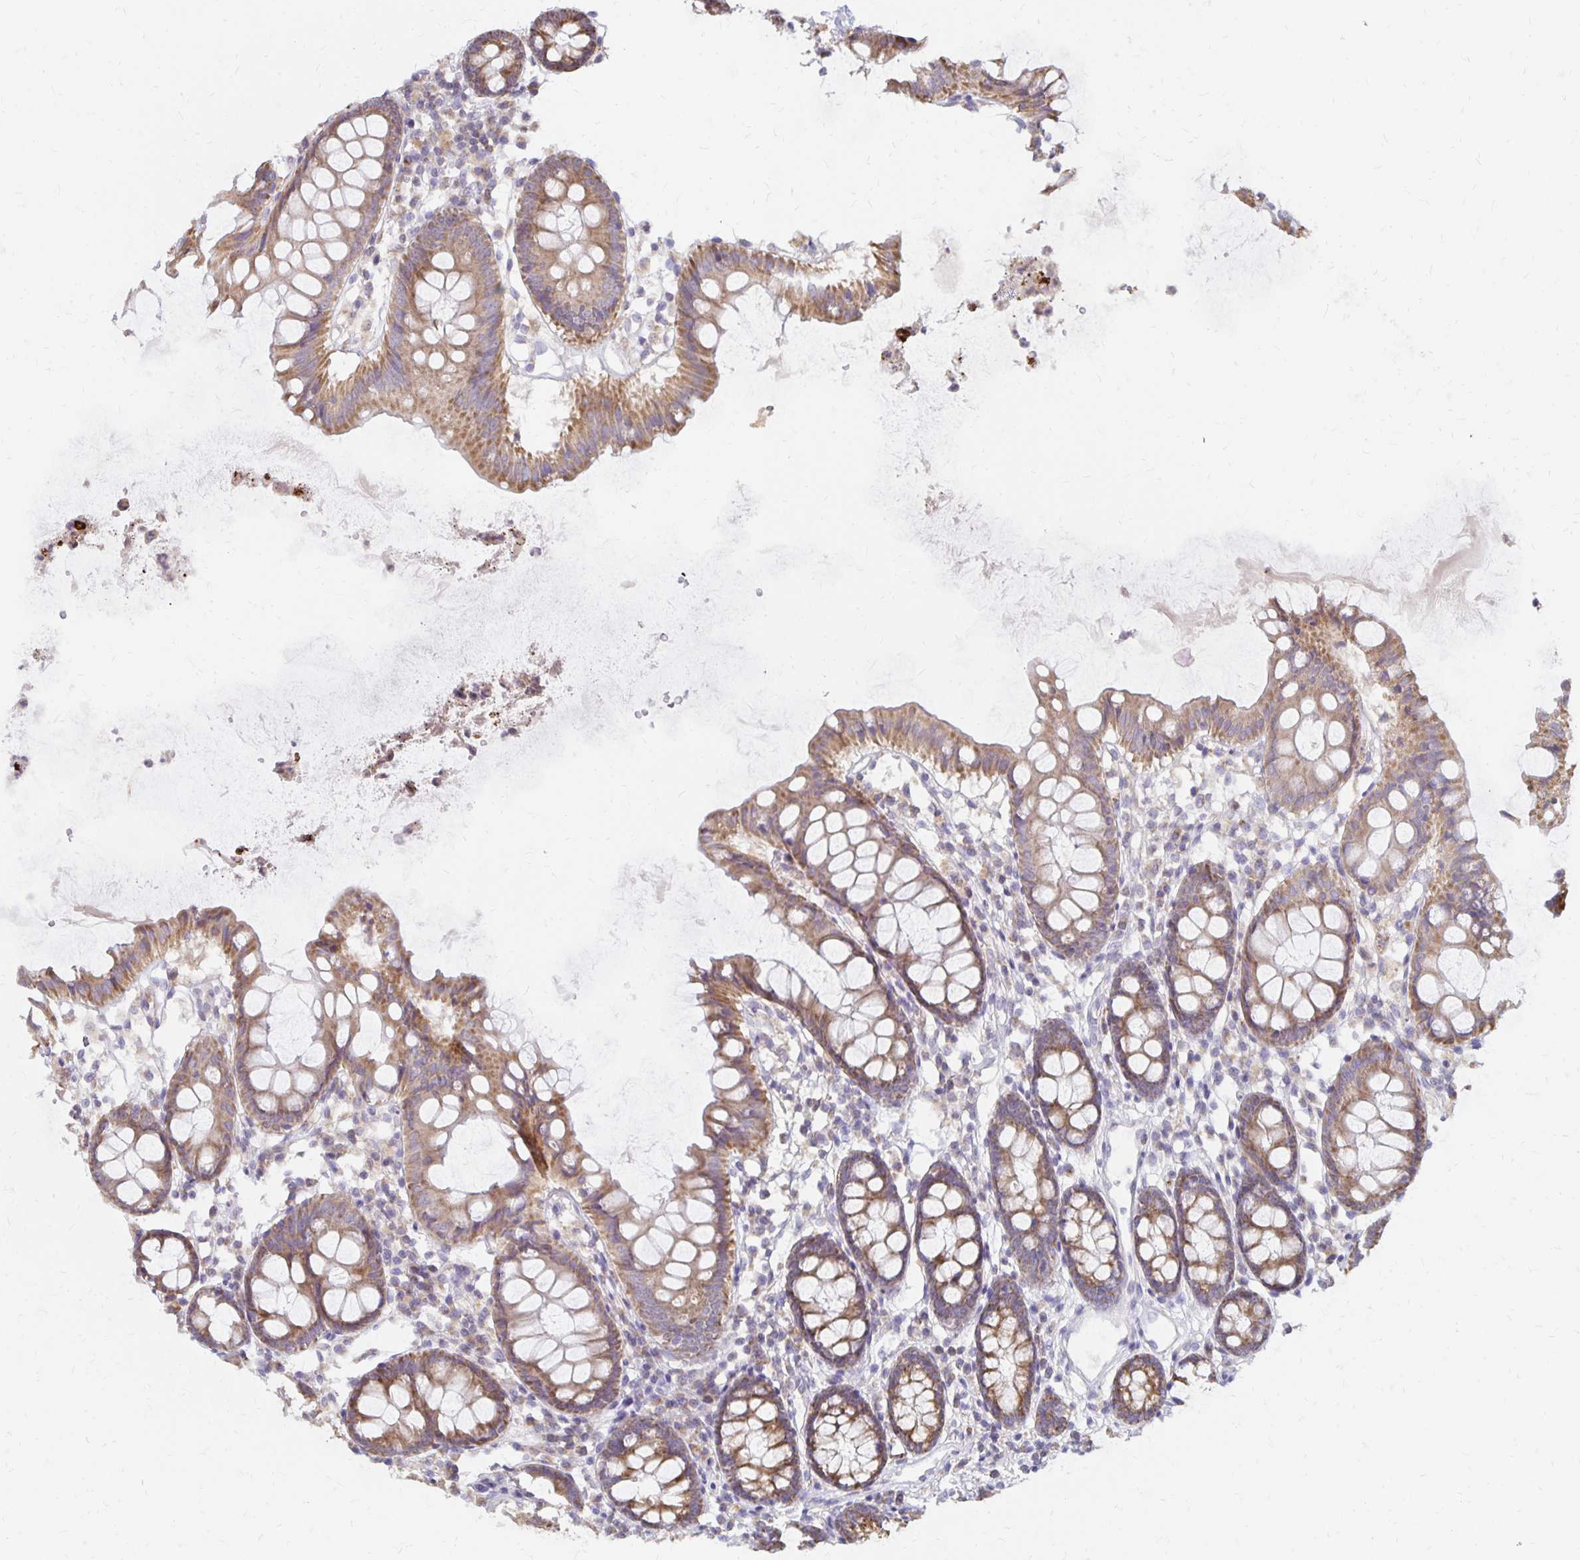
{"staining": {"intensity": "moderate", "quantity": ">75%", "location": "cytoplasmic/membranous"}, "tissue": "colon", "cell_type": "Glandular cells", "image_type": "normal", "snomed": [{"axis": "morphology", "description": "Normal tissue, NOS"}, {"axis": "topography", "description": "Colon"}], "caption": "This is a histology image of immunohistochemistry (IHC) staining of normal colon, which shows moderate positivity in the cytoplasmic/membranous of glandular cells.", "gene": "IER3", "patient": {"sex": "female", "age": 84}}